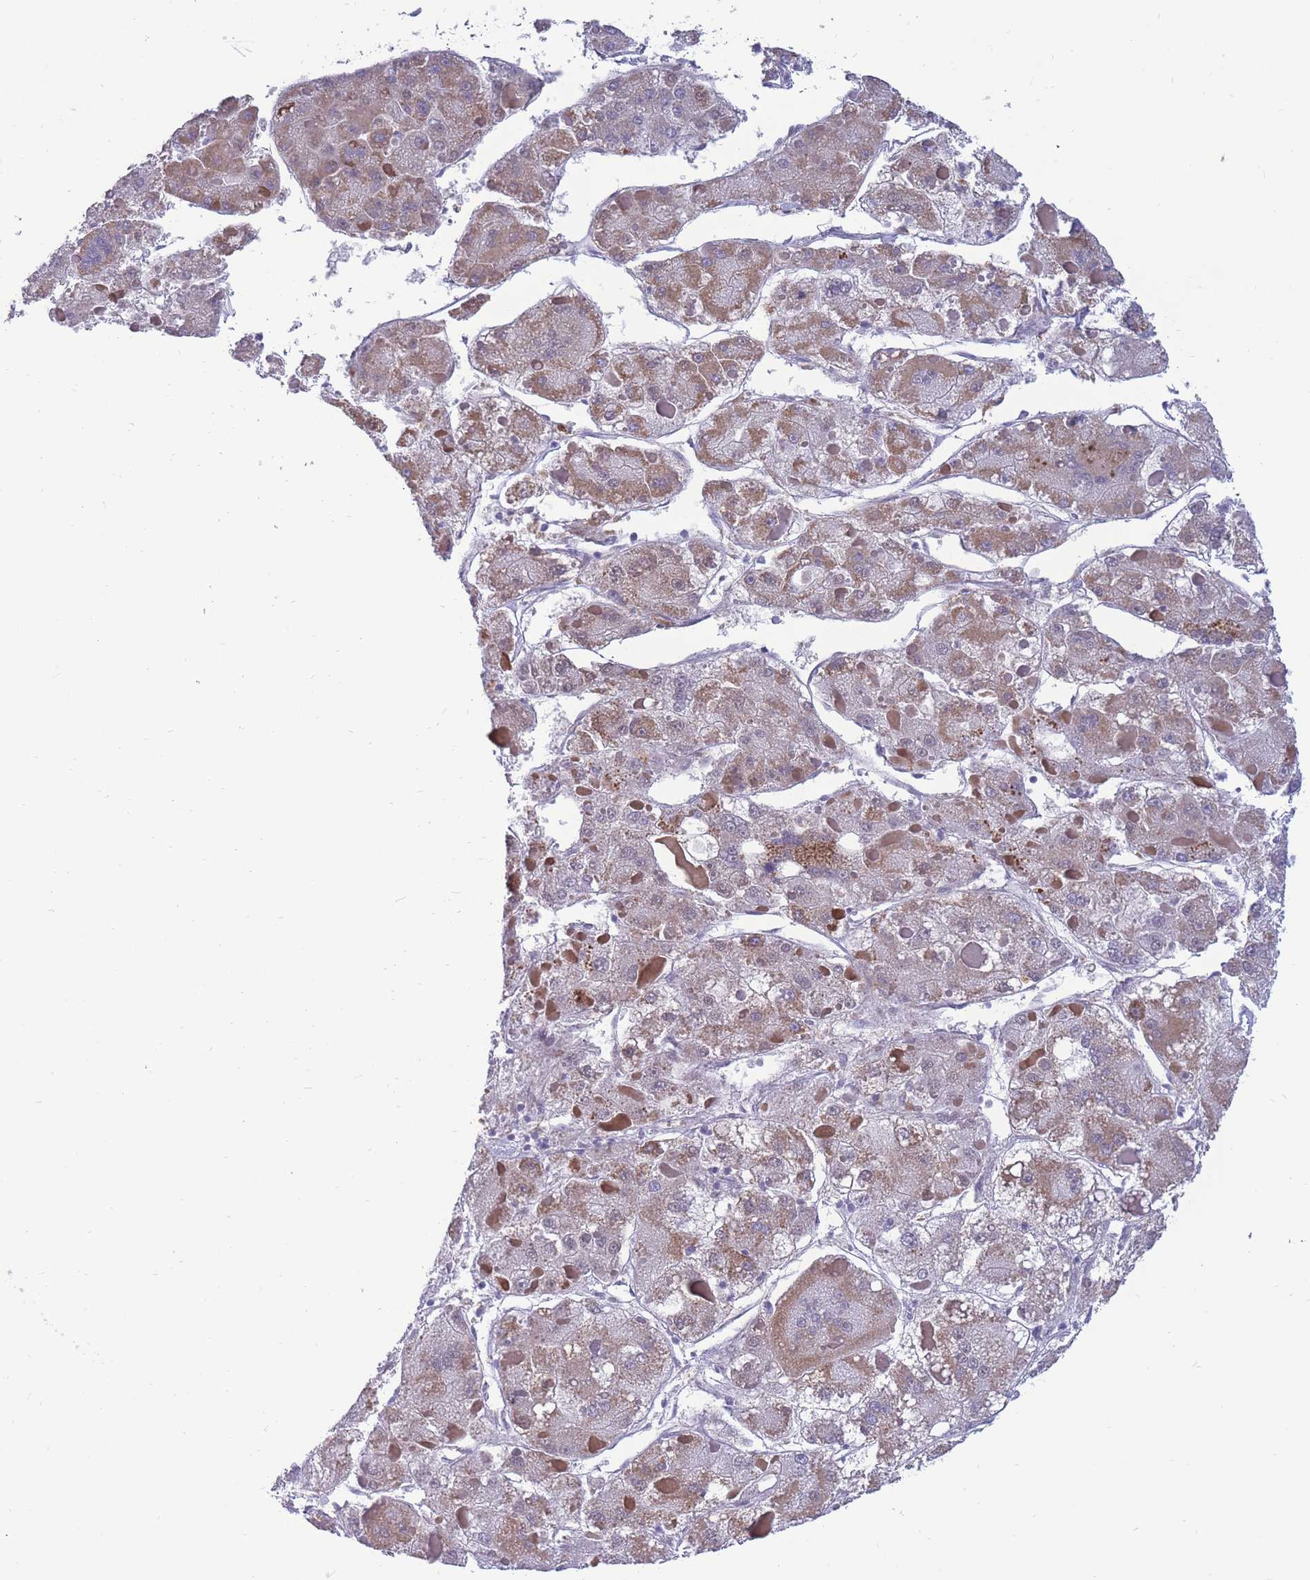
{"staining": {"intensity": "weak", "quantity": "25%-75%", "location": "cytoplasmic/membranous"}, "tissue": "liver cancer", "cell_type": "Tumor cells", "image_type": "cancer", "snomed": [{"axis": "morphology", "description": "Carcinoma, Hepatocellular, NOS"}, {"axis": "topography", "description": "Liver"}], "caption": "Brown immunohistochemical staining in liver hepatocellular carcinoma demonstrates weak cytoplasmic/membranous positivity in approximately 25%-75% of tumor cells.", "gene": "INTS2", "patient": {"sex": "female", "age": 73}}